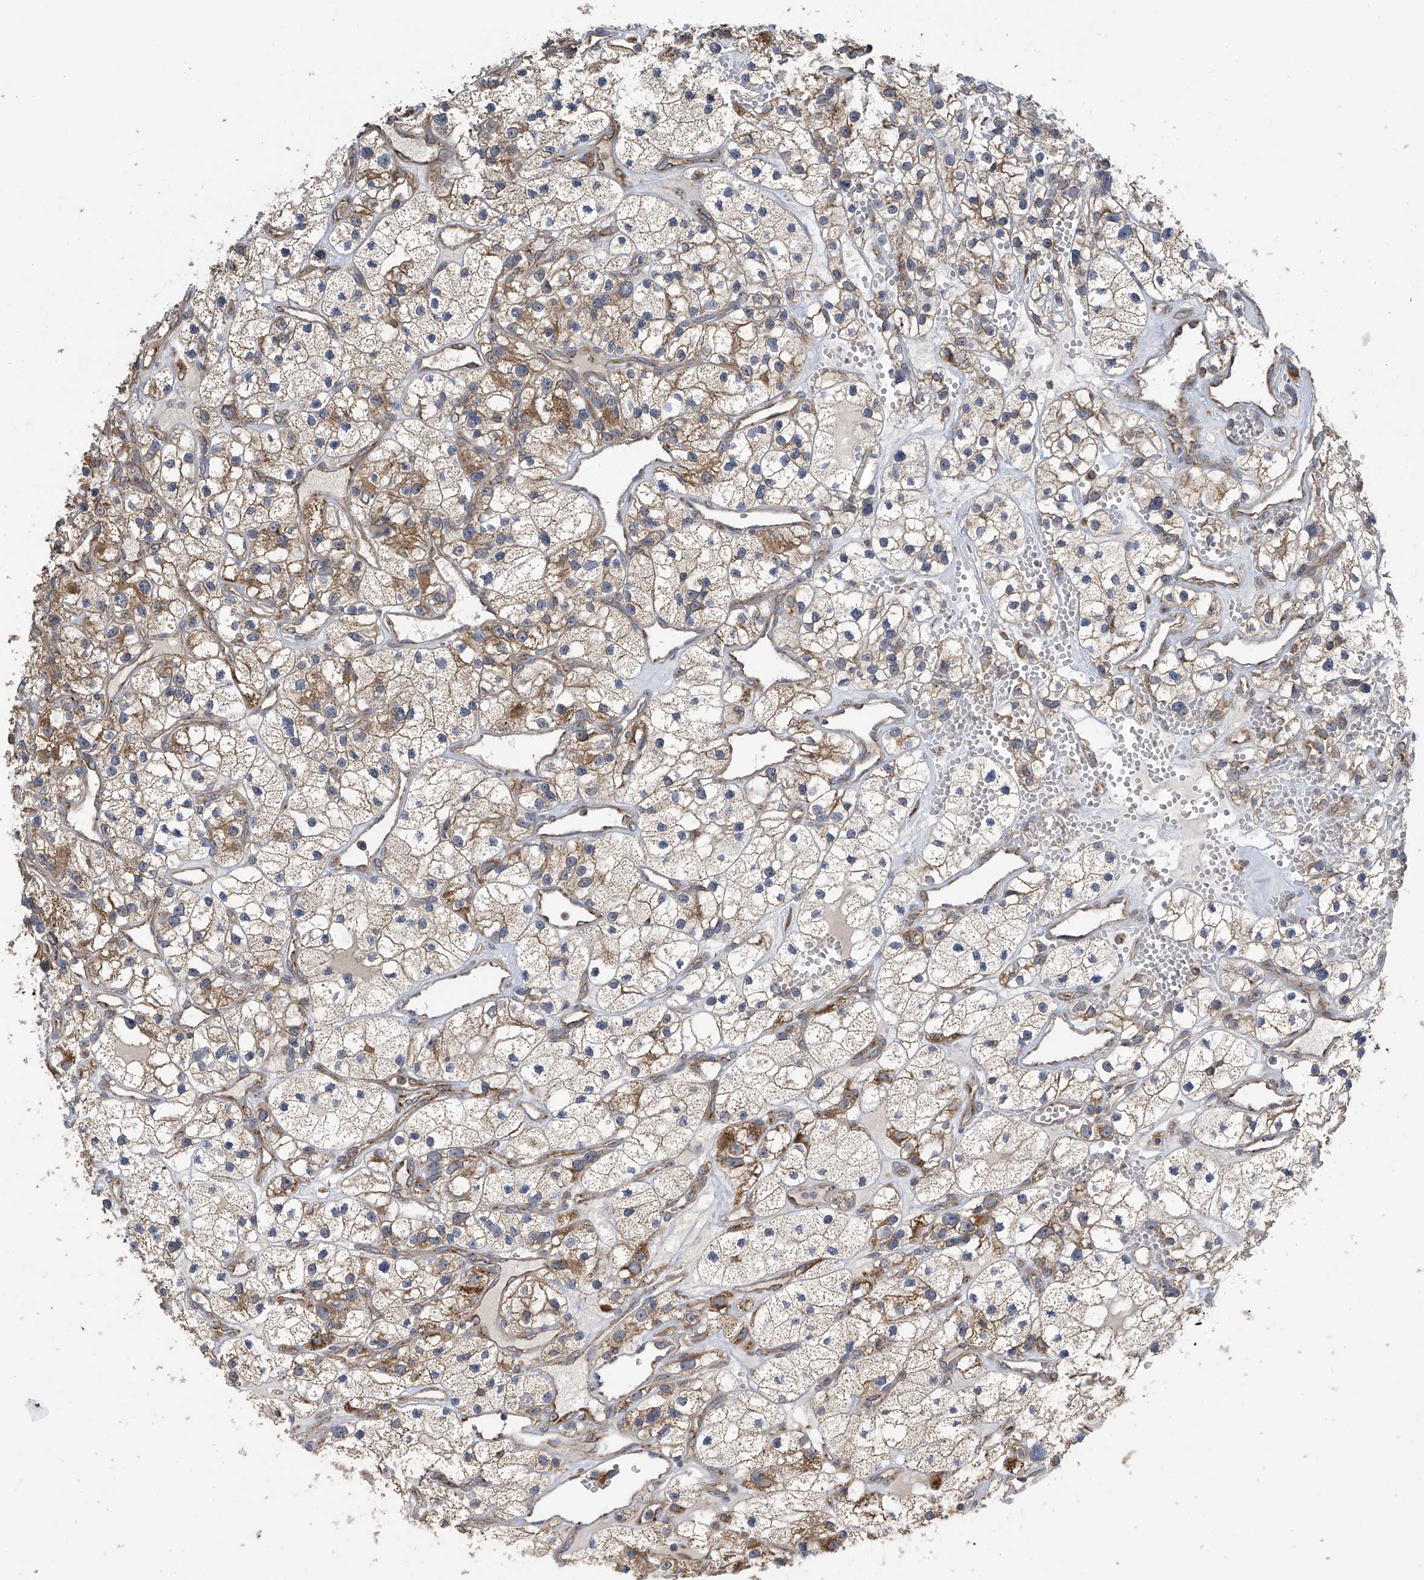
{"staining": {"intensity": "moderate", "quantity": "<25%", "location": "cytoplasmic/membranous"}, "tissue": "renal cancer", "cell_type": "Tumor cells", "image_type": "cancer", "snomed": [{"axis": "morphology", "description": "Adenocarcinoma, NOS"}, {"axis": "topography", "description": "Kidney"}], "caption": "Protein expression by immunohistochemistry (IHC) demonstrates moderate cytoplasmic/membranous staining in approximately <25% of tumor cells in renal cancer.", "gene": "PNPT1", "patient": {"sex": "female", "age": 57}}